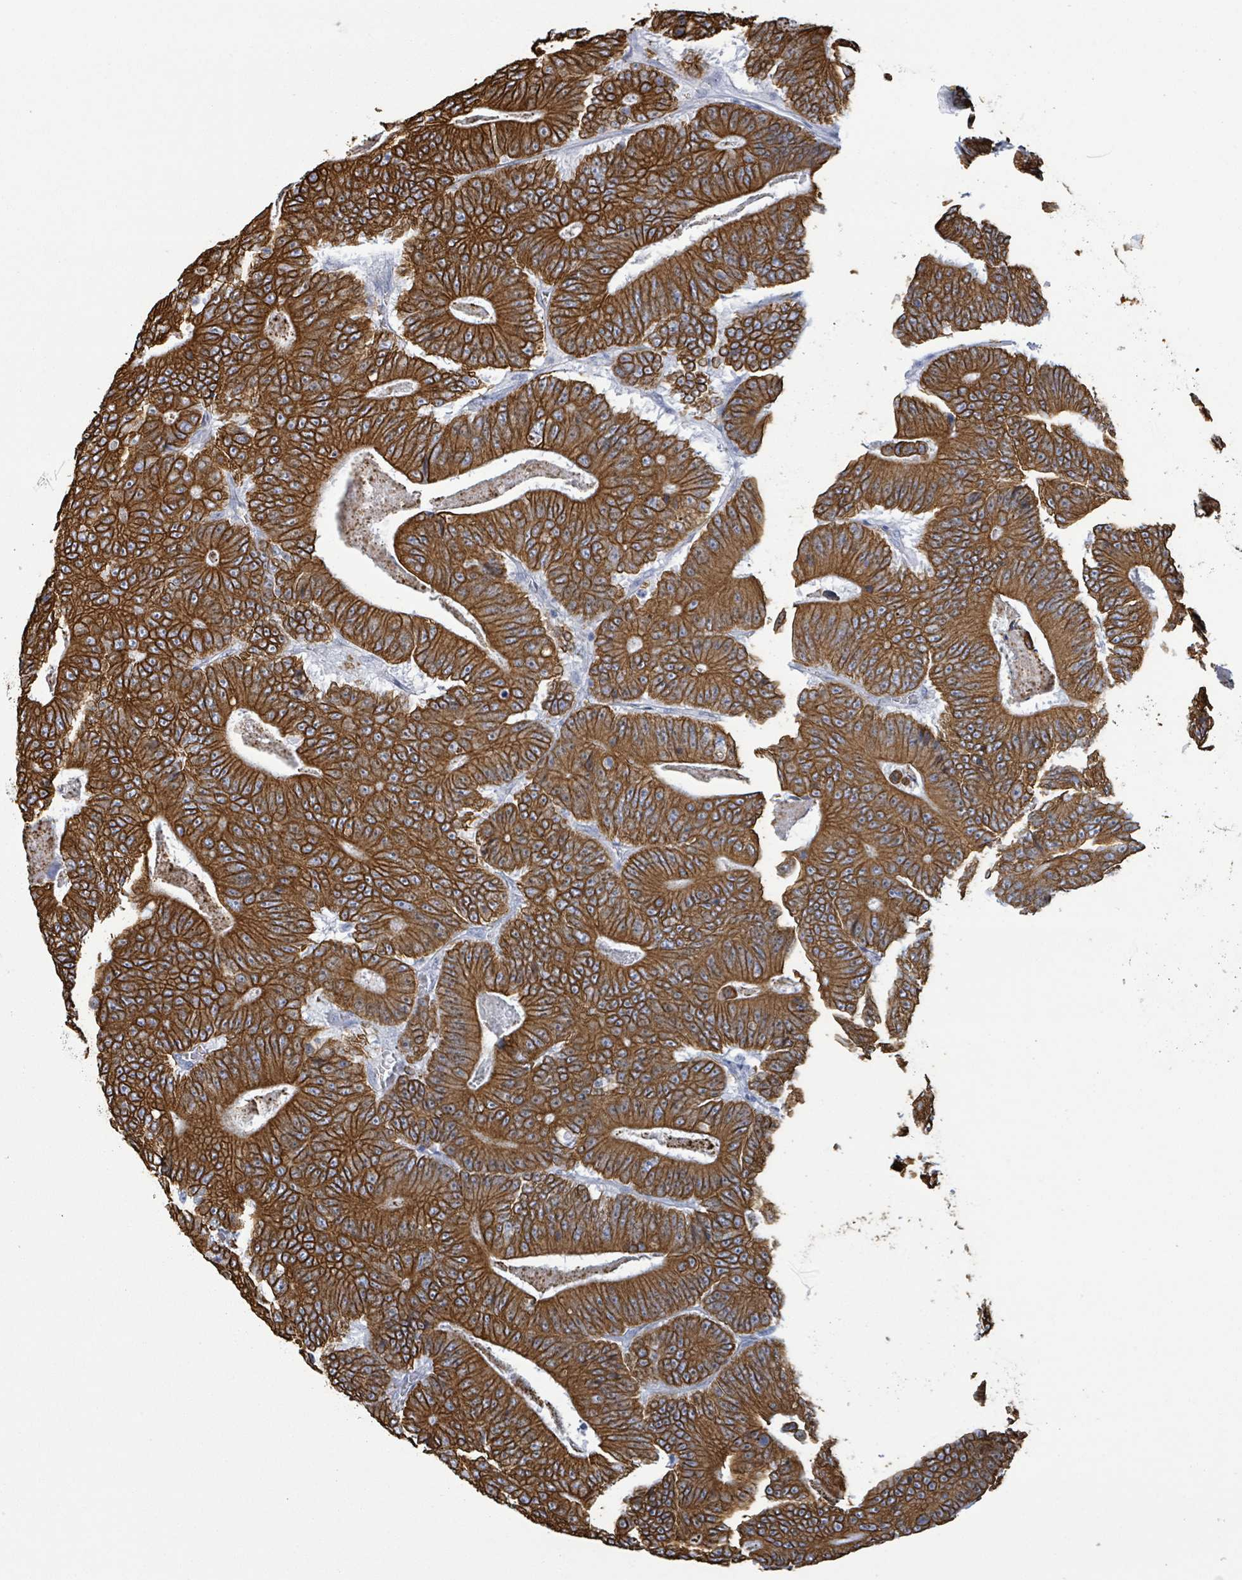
{"staining": {"intensity": "strong", "quantity": ">75%", "location": "cytoplasmic/membranous"}, "tissue": "colorectal cancer", "cell_type": "Tumor cells", "image_type": "cancer", "snomed": [{"axis": "morphology", "description": "Adenocarcinoma, NOS"}, {"axis": "topography", "description": "Colon"}], "caption": "Adenocarcinoma (colorectal) was stained to show a protein in brown. There is high levels of strong cytoplasmic/membranous expression in approximately >75% of tumor cells. Using DAB (3,3'-diaminobenzidine) (brown) and hematoxylin (blue) stains, captured at high magnification using brightfield microscopy.", "gene": "KRT8", "patient": {"sex": "male", "age": 83}}